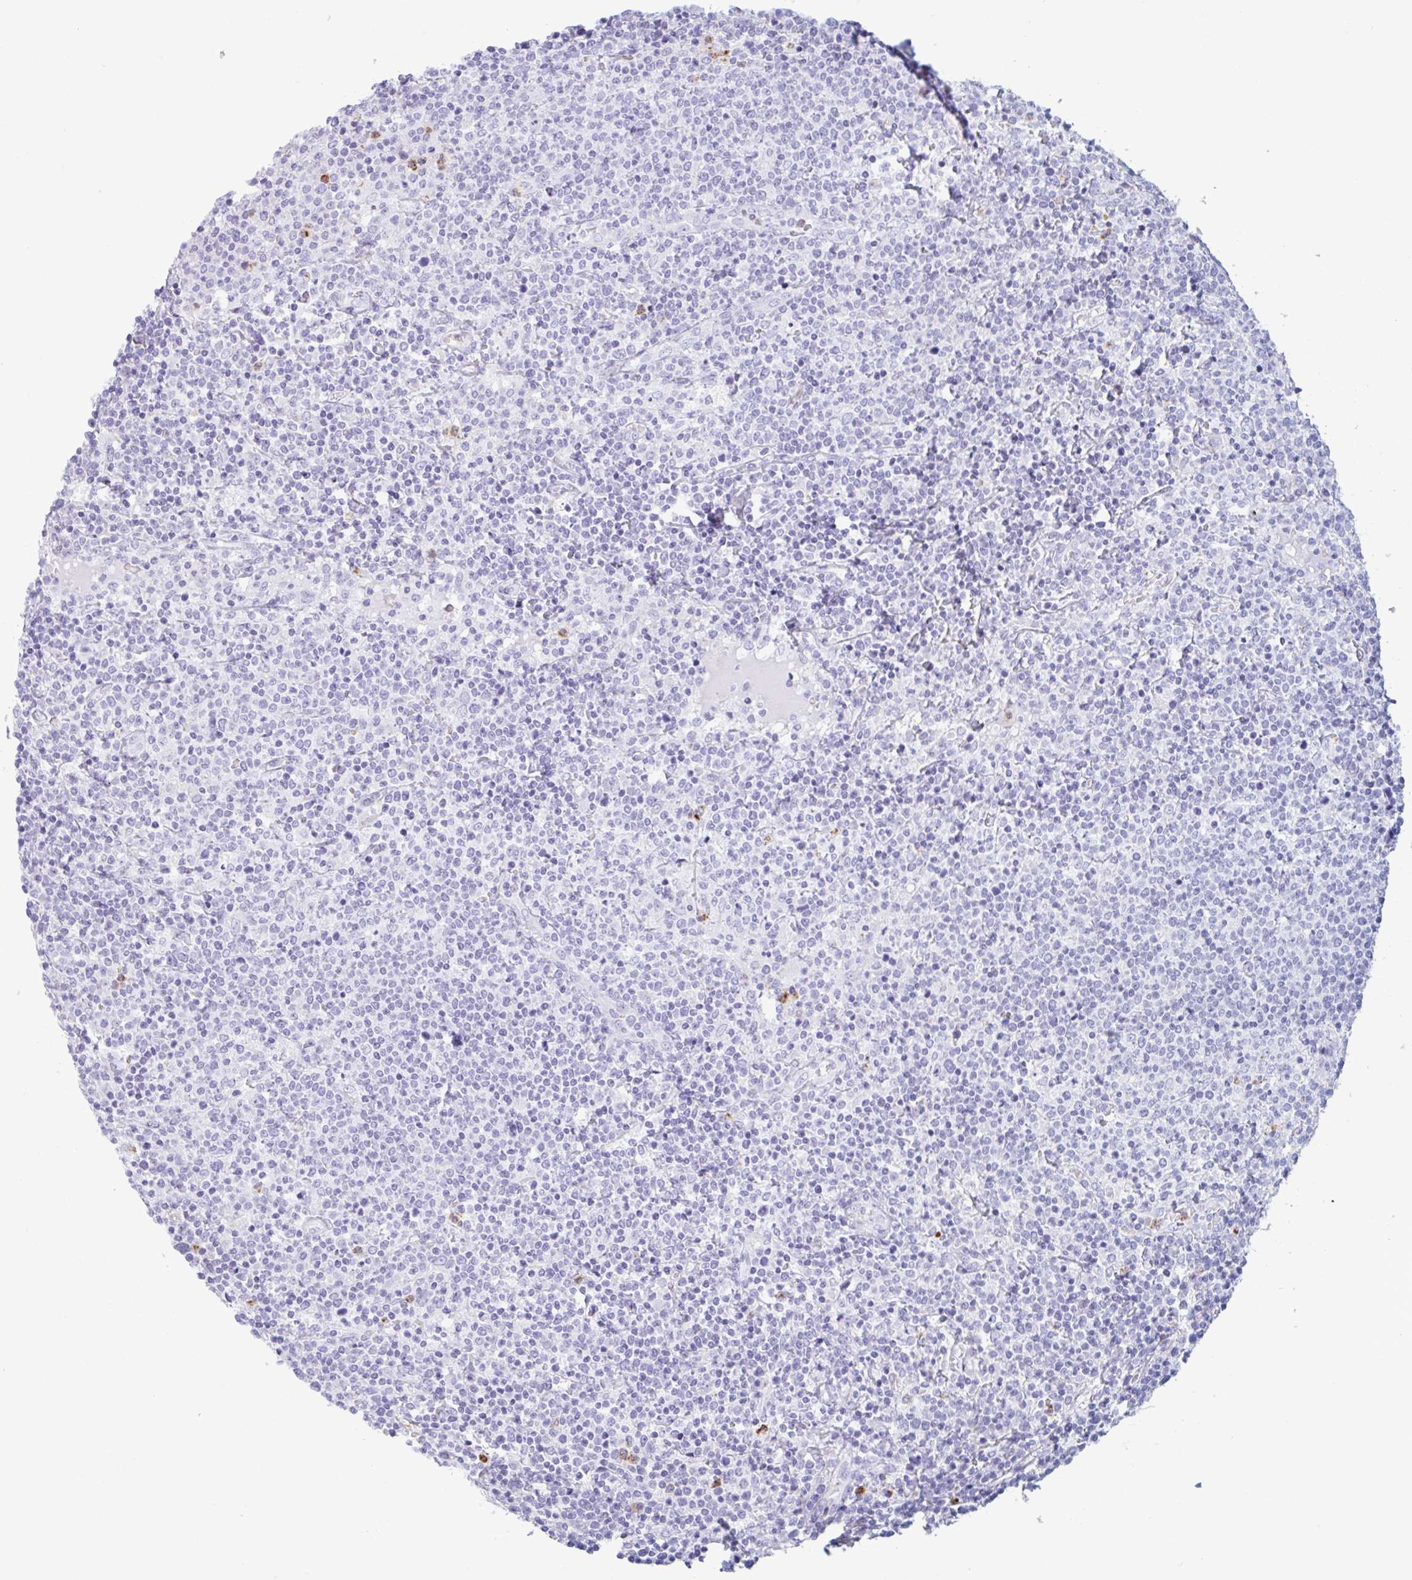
{"staining": {"intensity": "negative", "quantity": "none", "location": "none"}, "tissue": "lymphoma", "cell_type": "Tumor cells", "image_type": "cancer", "snomed": [{"axis": "morphology", "description": "Malignant lymphoma, non-Hodgkin's type, High grade"}, {"axis": "topography", "description": "Lymph node"}], "caption": "Human malignant lymphoma, non-Hodgkin's type (high-grade) stained for a protein using IHC shows no staining in tumor cells.", "gene": "DTWD2", "patient": {"sex": "male", "age": 61}}